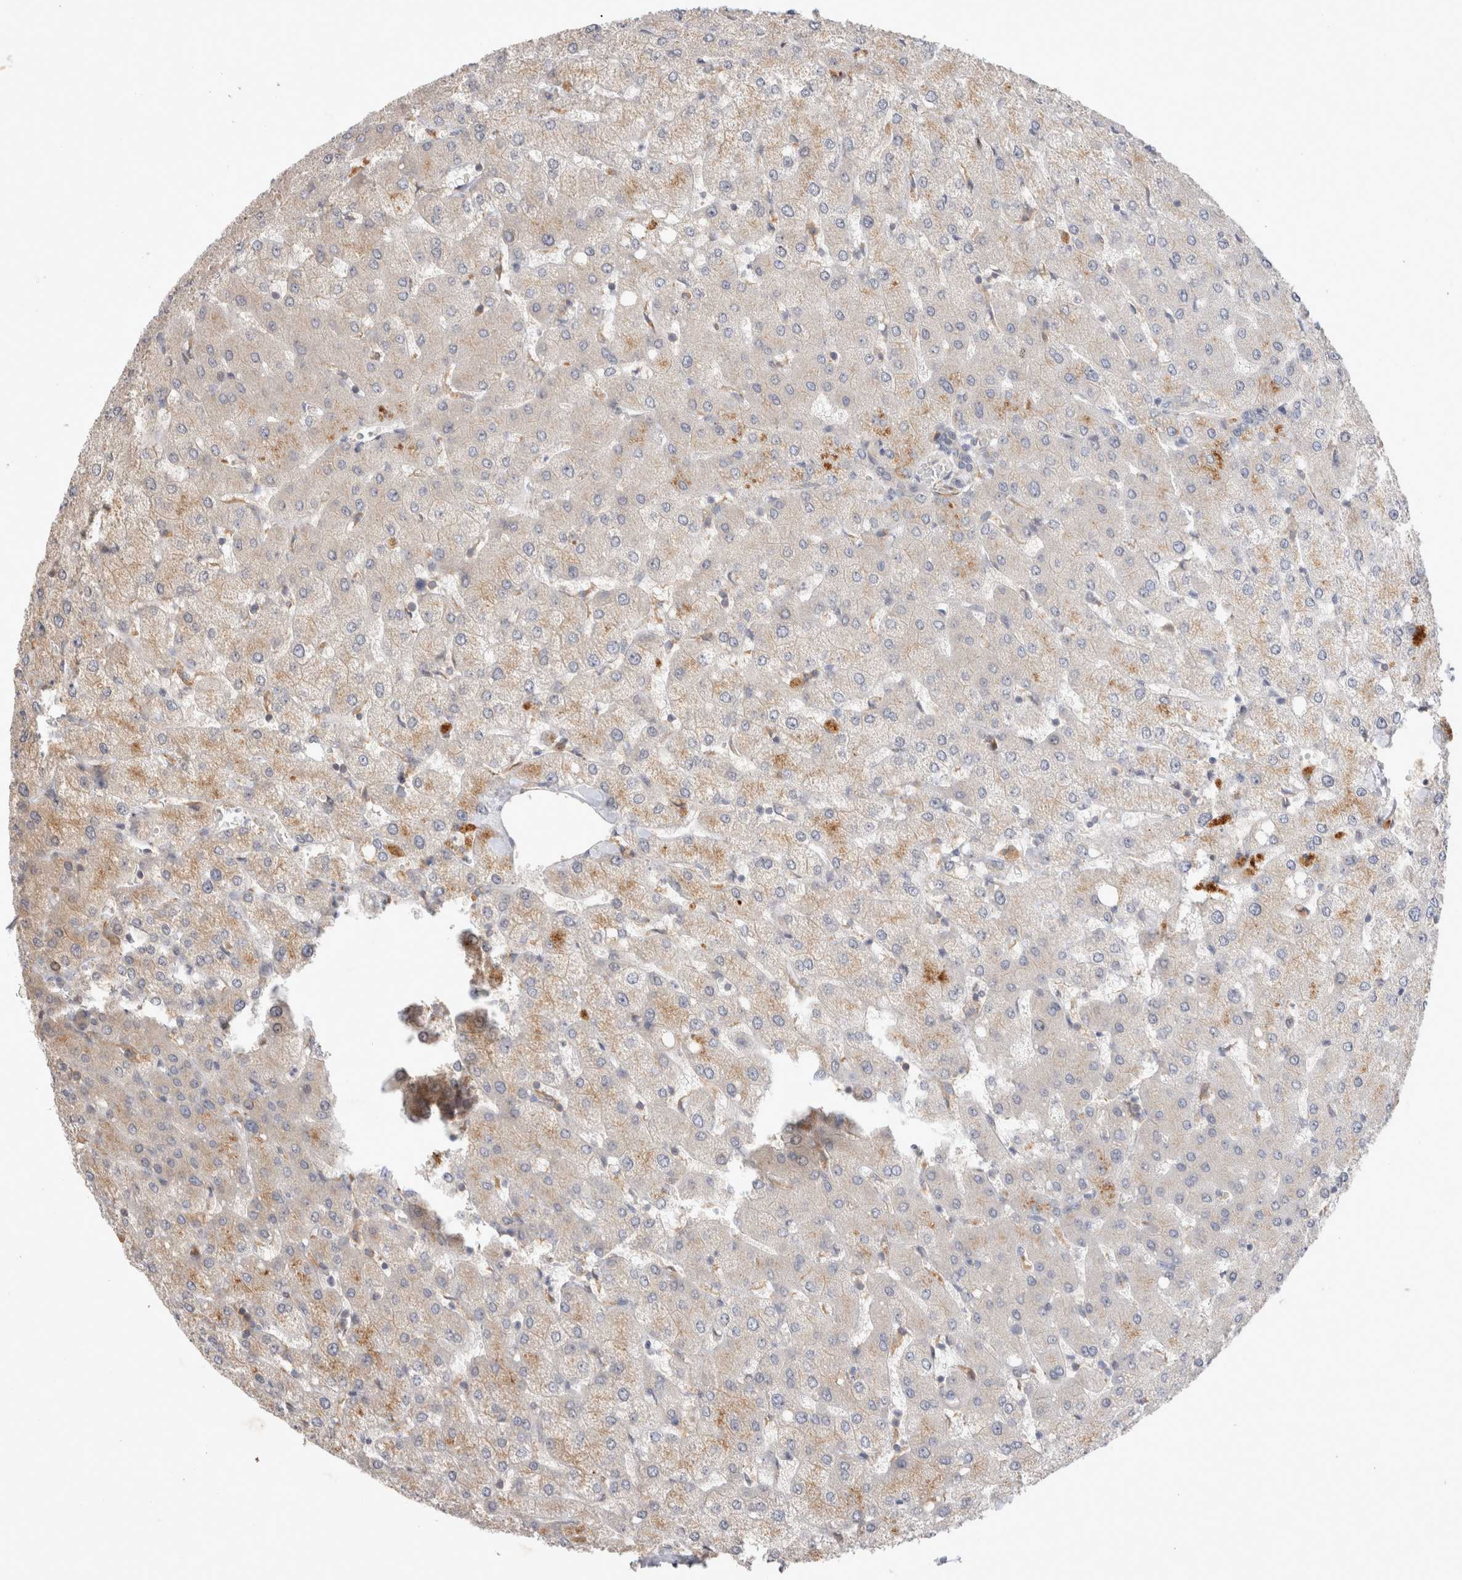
{"staining": {"intensity": "negative", "quantity": "none", "location": "none"}, "tissue": "liver", "cell_type": "Cholangiocytes", "image_type": "normal", "snomed": [{"axis": "morphology", "description": "Normal tissue, NOS"}, {"axis": "topography", "description": "Liver"}], "caption": "There is no significant expression in cholangiocytes of liver. (Stains: DAB immunohistochemistry (IHC) with hematoxylin counter stain, Microscopy: brightfield microscopy at high magnification).", "gene": "HTT", "patient": {"sex": "female", "age": 54}}